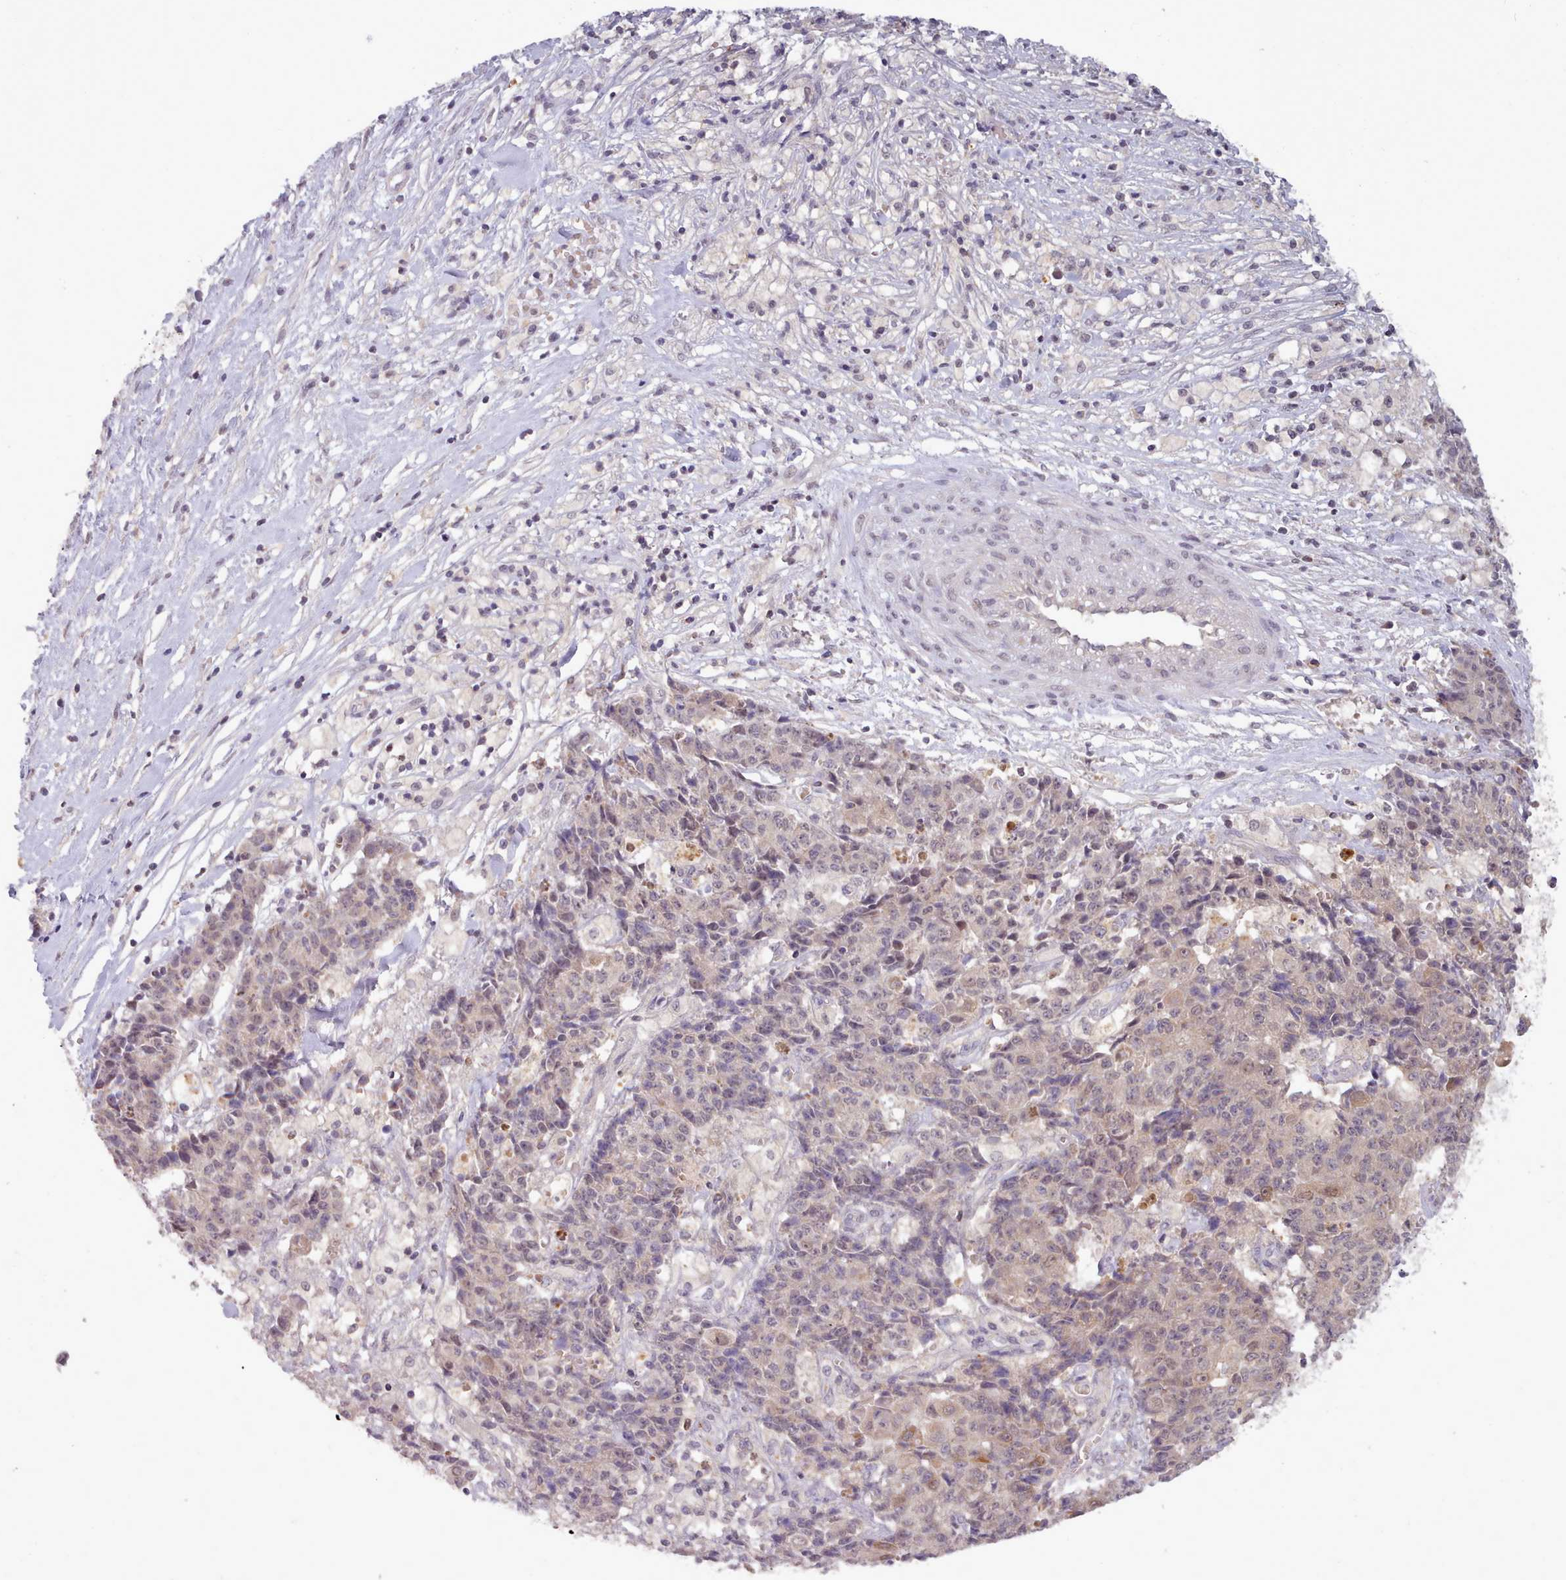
{"staining": {"intensity": "weak", "quantity": "<25%", "location": "cytoplasmic/membranous"}, "tissue": "ovarian cancer", "cell_type": "Tumor cells", "image_type": "cancer", "snomed": [{"axis": "morphology", "description": "Carcinoma, endometroid"}, {"axis": "topography", "description": "Ovary"}], "caption": "Micrograph shows no protein expression in tumor cells of ovarian cancer tissue. (Brightfield microscopy of DAB IHC at high magnification).", "gene": "ARL17A", "patient": {"sex": "female", "age": 42}}